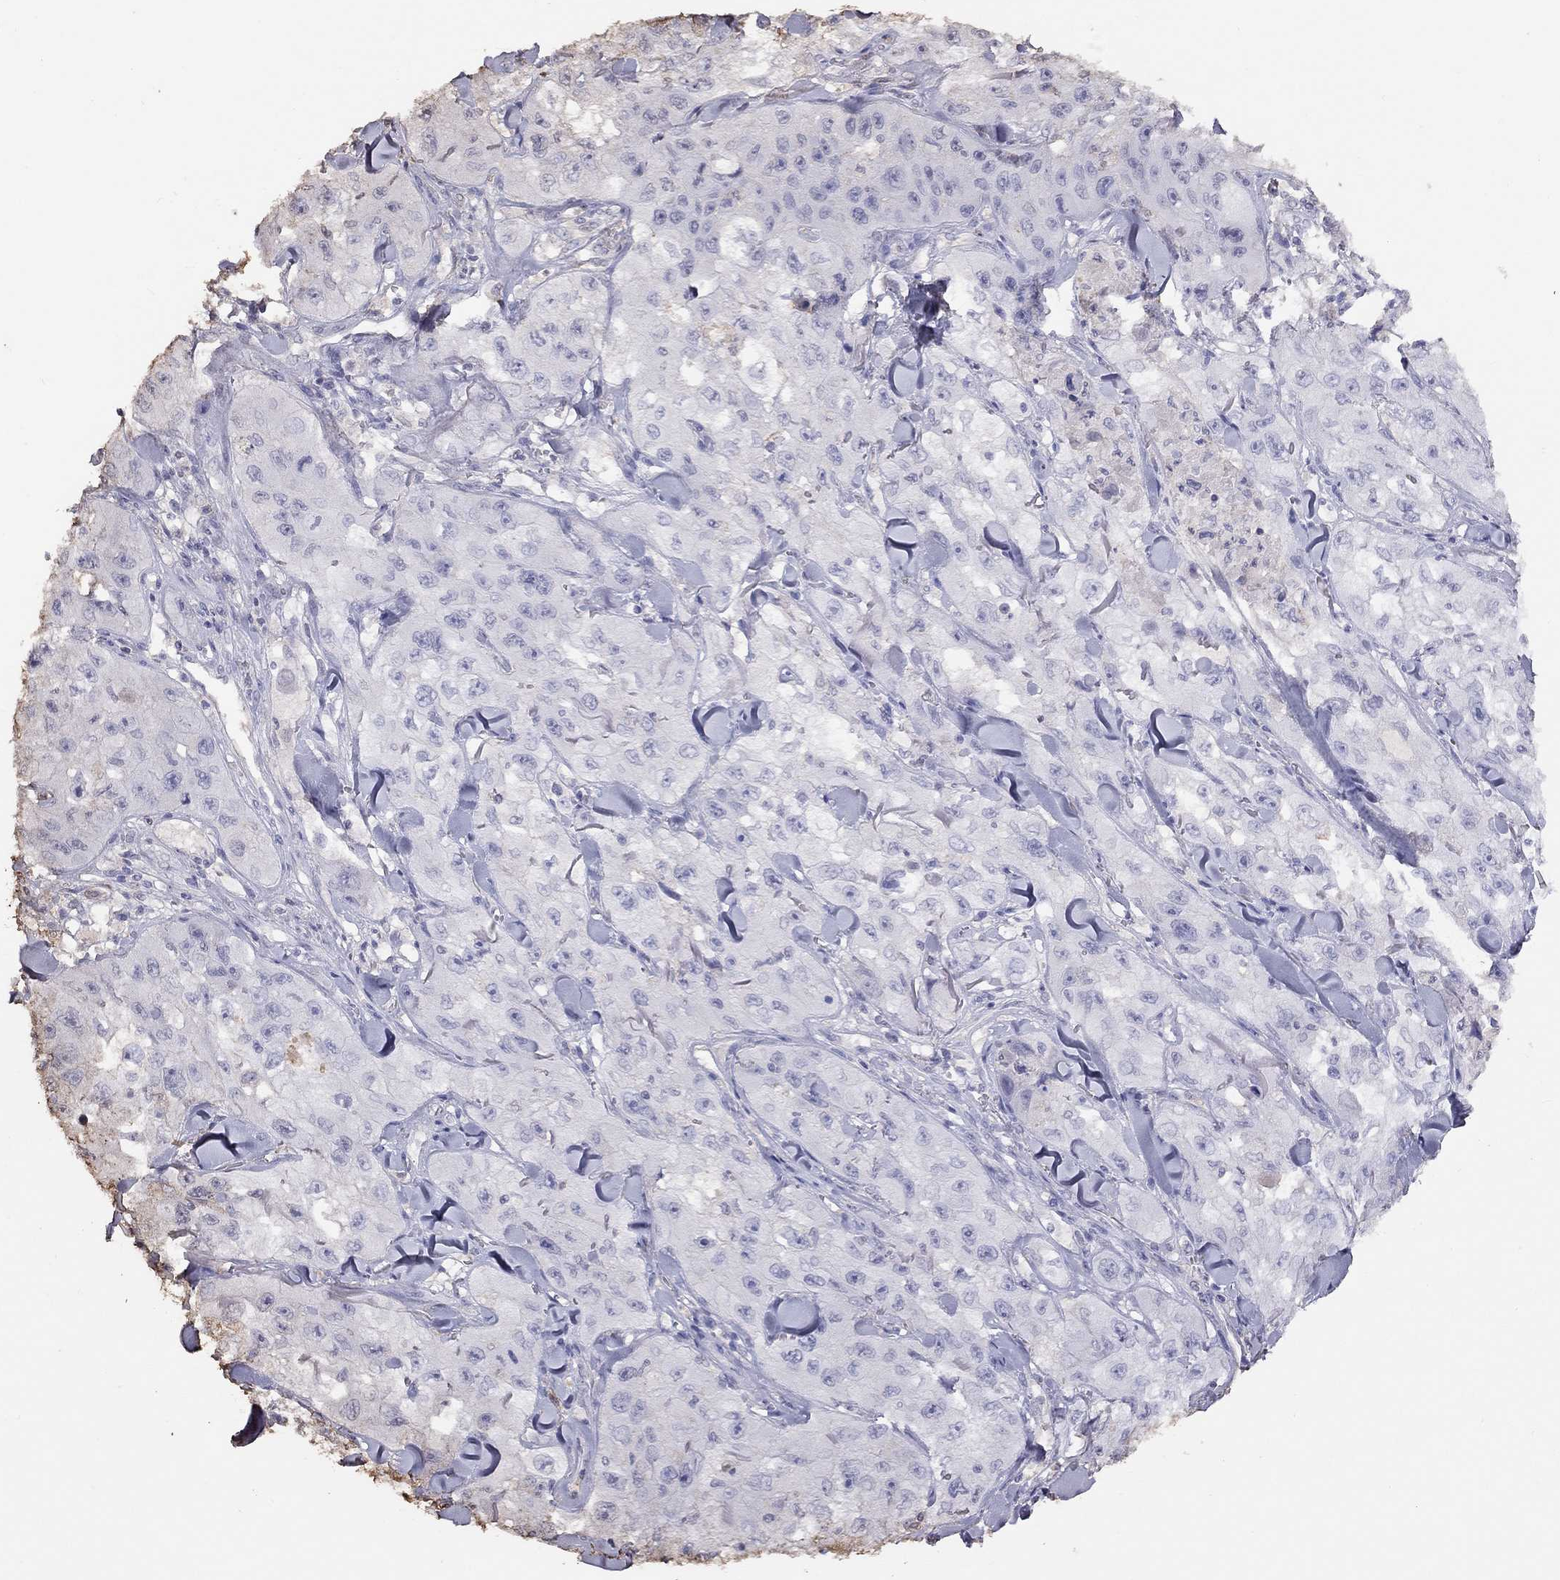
{"staining": {"intensity": "negative", "quantity": "none", "location": "none"}, "tissue": "skin cancer", "cell_type": "Tumor cells", "image_type": "cancer", "snomed": [{"axis": "morphology", "description": "Squamous cell carcinoma, NOS"}, {"axis": "topography", "description": "Skin"}, {"axis": "topography", "description": "Subcutis"}], "caption": "Immunohistochemistry image of human skin cancer stained for a protein (brown), which demonstrates no expression in tumor cells.", "gene": "SUN3", "patient": {"sex": "male", "age": 73}}